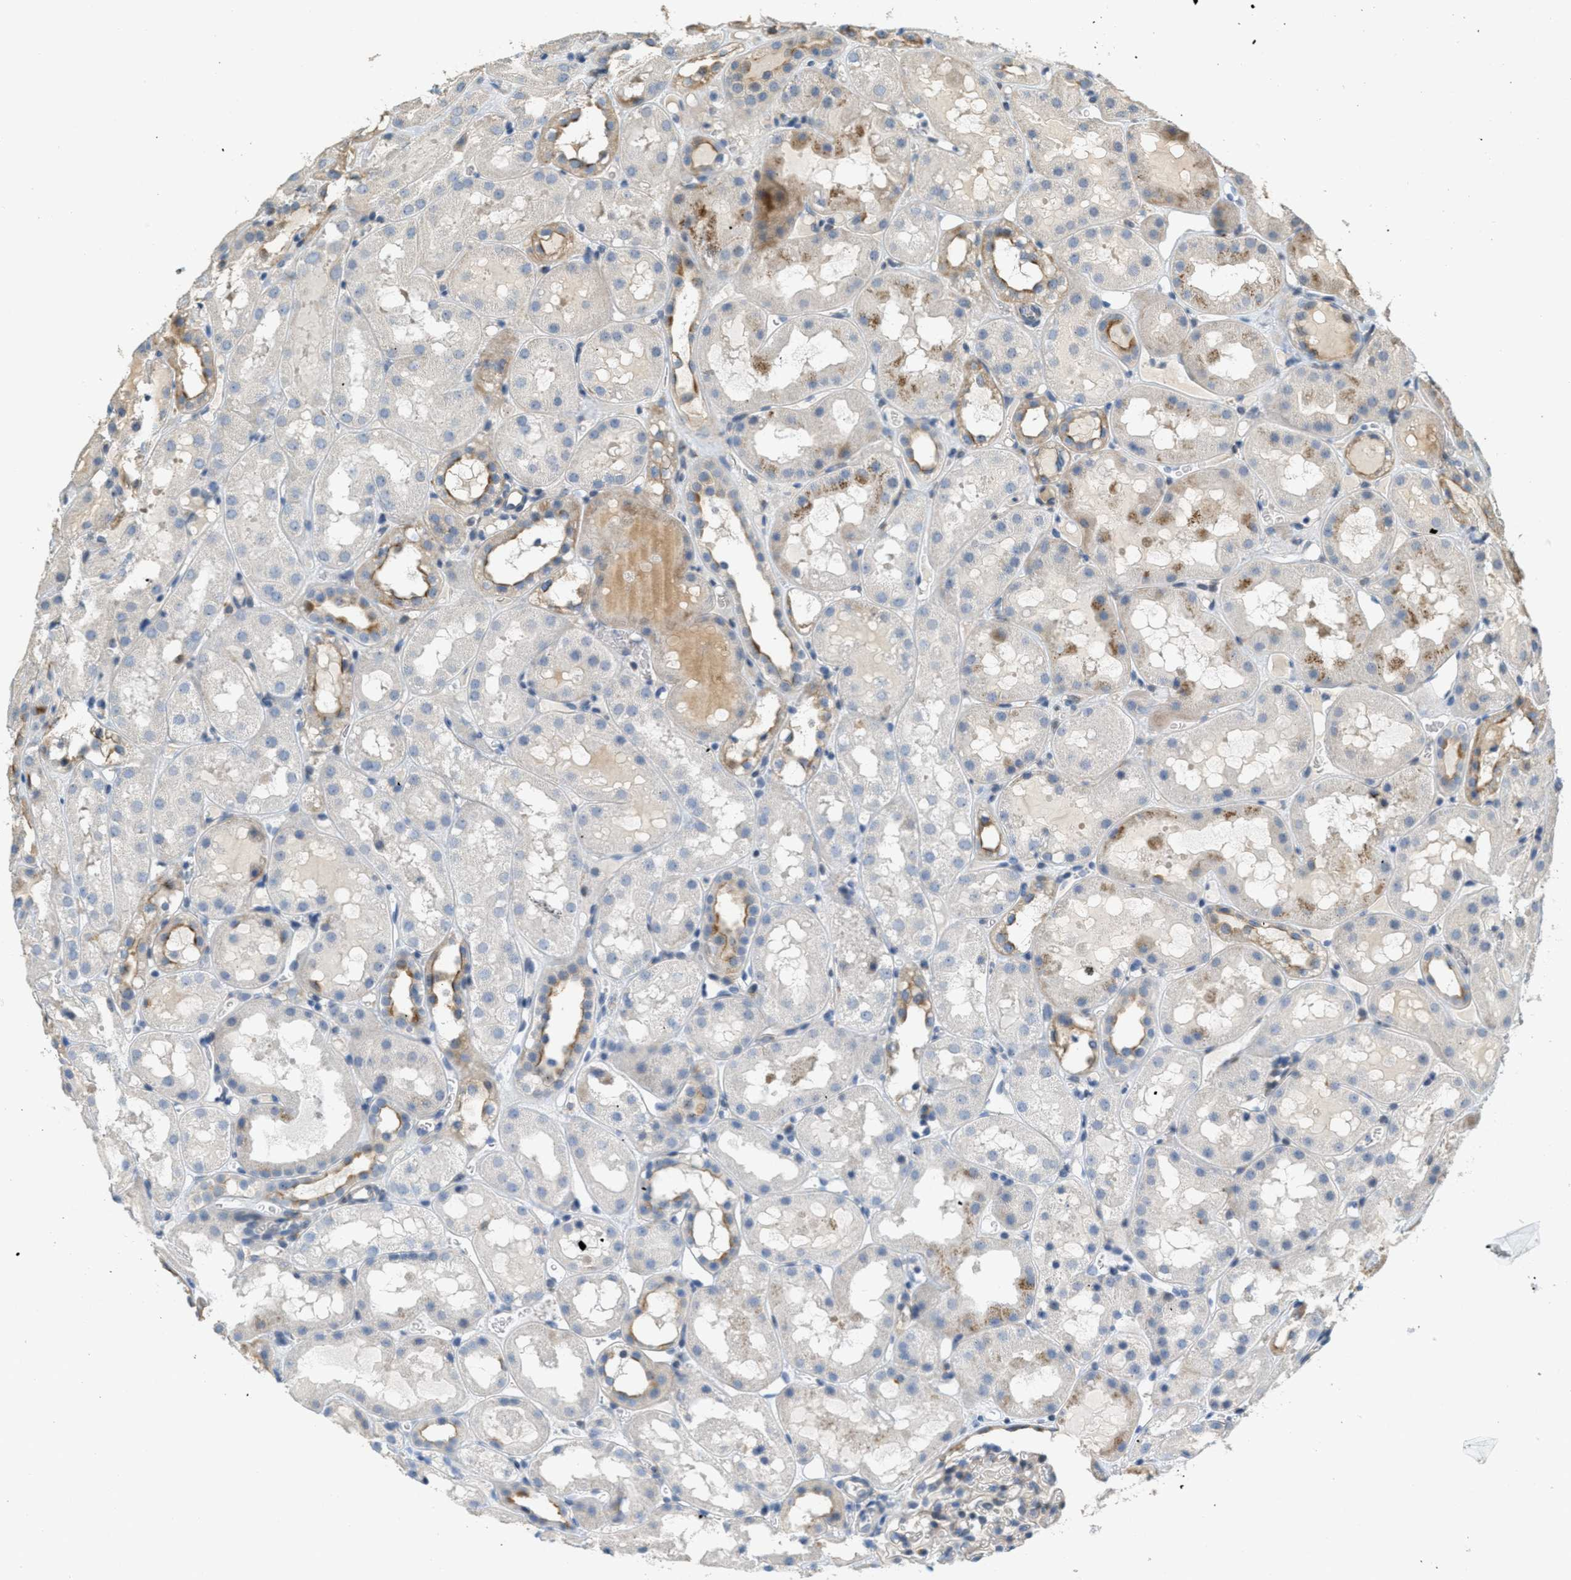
{"staining": {"intensity": "negative", "quantity": "none", "location": "none"}, "tissue": "kidney", "cell_type": "Cells in glomeruli", "image_type": "normal", "snomed": [{"axis": "morphology", "description": "Normal tissue, NOS"}, {"axis": "topography", "description": "Kidney"}, {"axis": "topography", "description": "Urinary bladder"}], "caption": "Immunohistochemistry histopathology image of normal kidney stained for a protein (brown), which displays no positivity in cells in glomeruli. (DAB immunohistochemistry (IHC) visualized using brightfield microscopy, high magnification).", "gene": "ADCY5", "patient": {"sex": "male", "age": 16}}